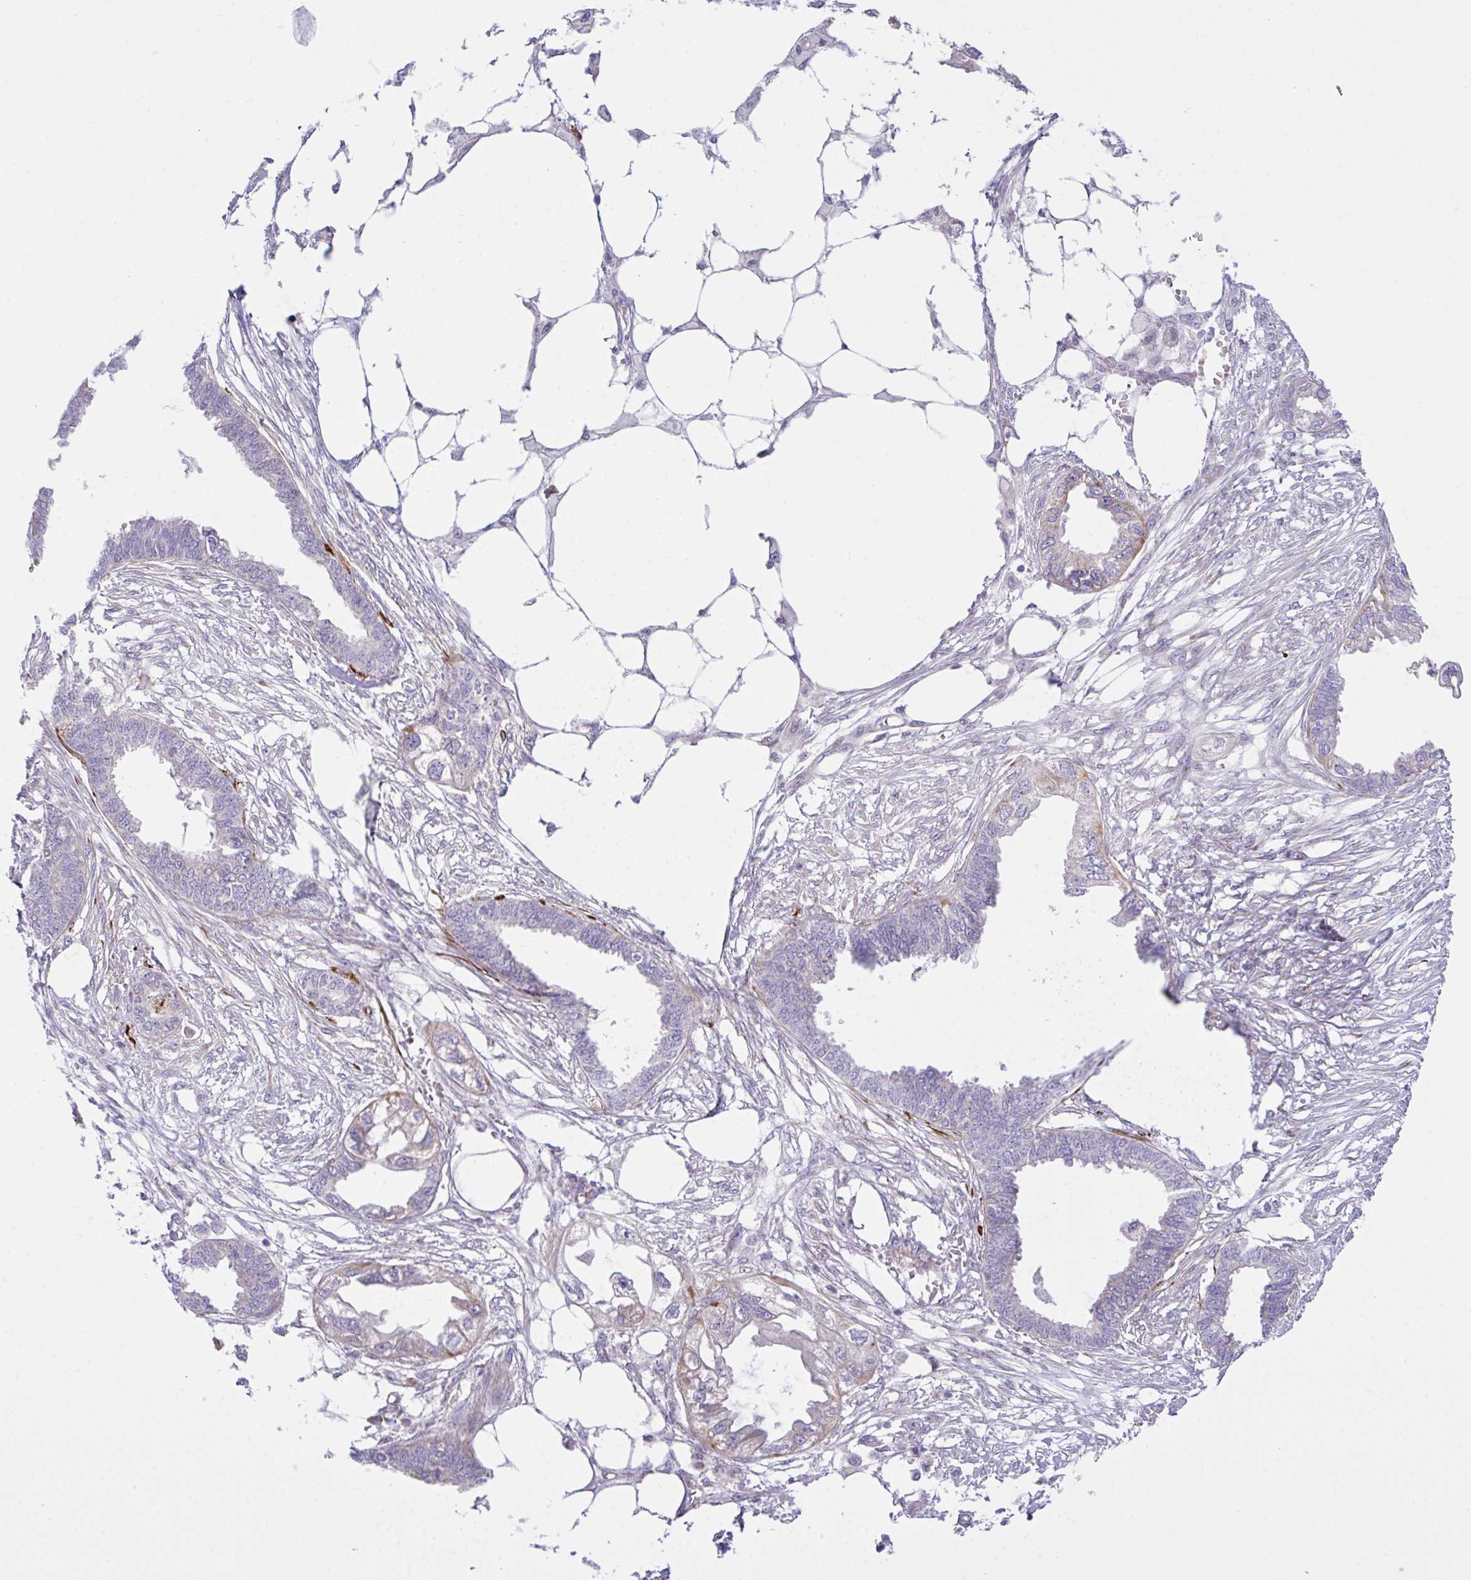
{"staining": {"intensity": "moderate", "quantity": "<25%", "location": "cytoplasmic/membranous"}, "tissue": "endometrial cancer", "cell_type": "Tumor cells", "image_type": "cancer", "snomed": [{"axis": "morphology", "description": "Adenocarcinoma, NOS"}, {"axis": "morphology", "description": "Adenocarcinoma, metastatic, NOS"}, {"axis": "topography", "description": "Adipose tissue"}, {"axis": "topography", "description": "Endometrium"}], "caption": "Brown immunohistochemical staining in endometrial adenocarcinoma shows moderate cytoplasmic/membranous staining in about <25% of tumor cells. (DAB = brown stain, brightfield microscopy at high magnification).", "gene": "CHDH", "patient": {"sex": "female", "age": 67}}